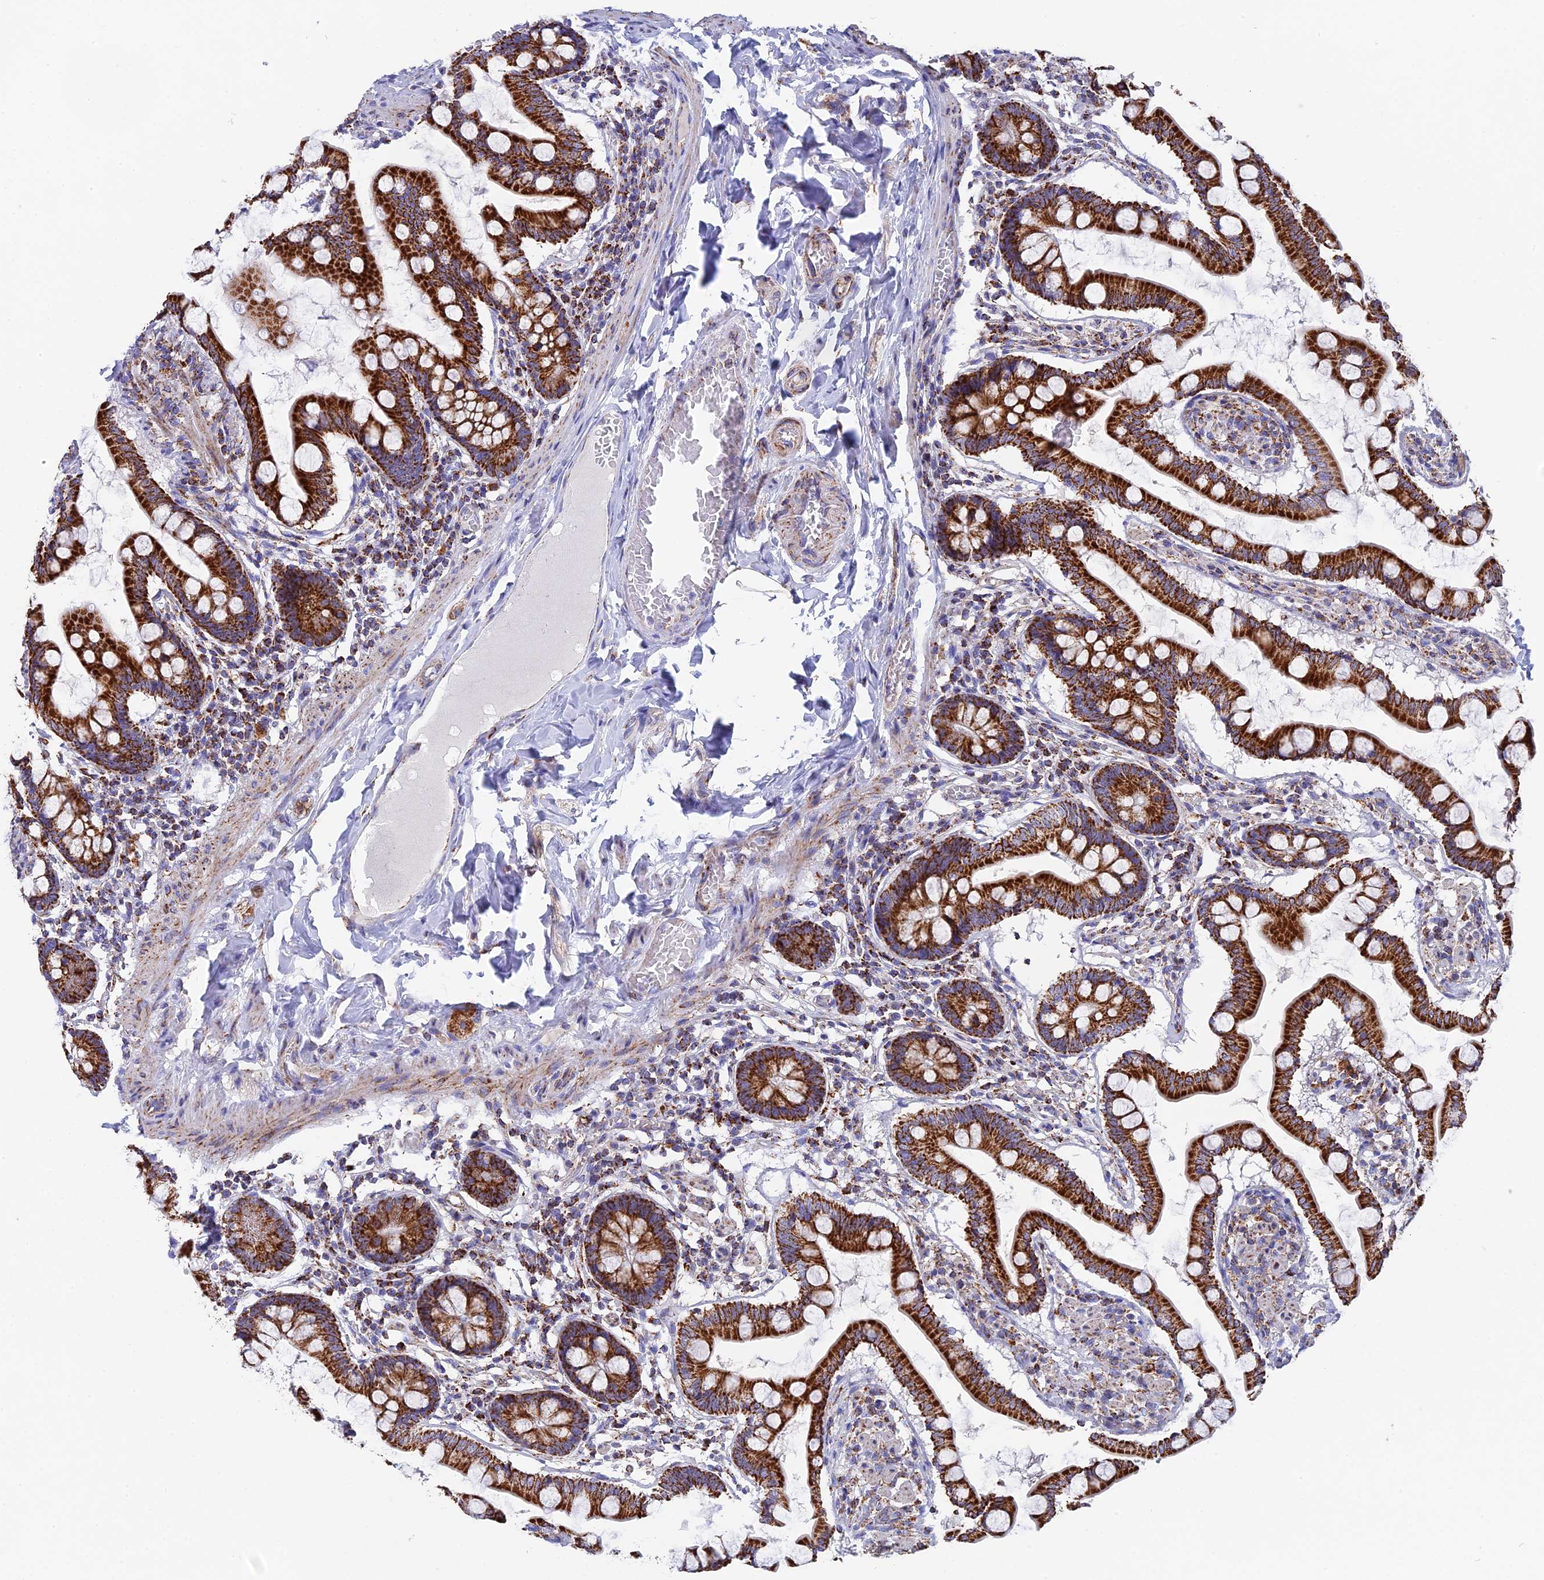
{"staining": {"intensity": "strong", "quantity": ">75%", "location": "cytoplasmic/membranous"}, "tissue": "small intestine", "cell_type": "Glandular cells", "image_type": "normal", "snomed": [{"axis": "morphology", "description": "Normal tissue, NOS"}, {"axis": "topography", "description": "Small intestine"}], "caption": "High-magnification brightfield microscopy of benign small intestine stained with DAB (brown) and counterstained with hematoxylin (blue). glandular cells exhibit strong cytoplasmic/membranous expression is present in about>75% of cells.", "gene": "NDUFA5", "patient": {"sex": "male", "age": 41}}